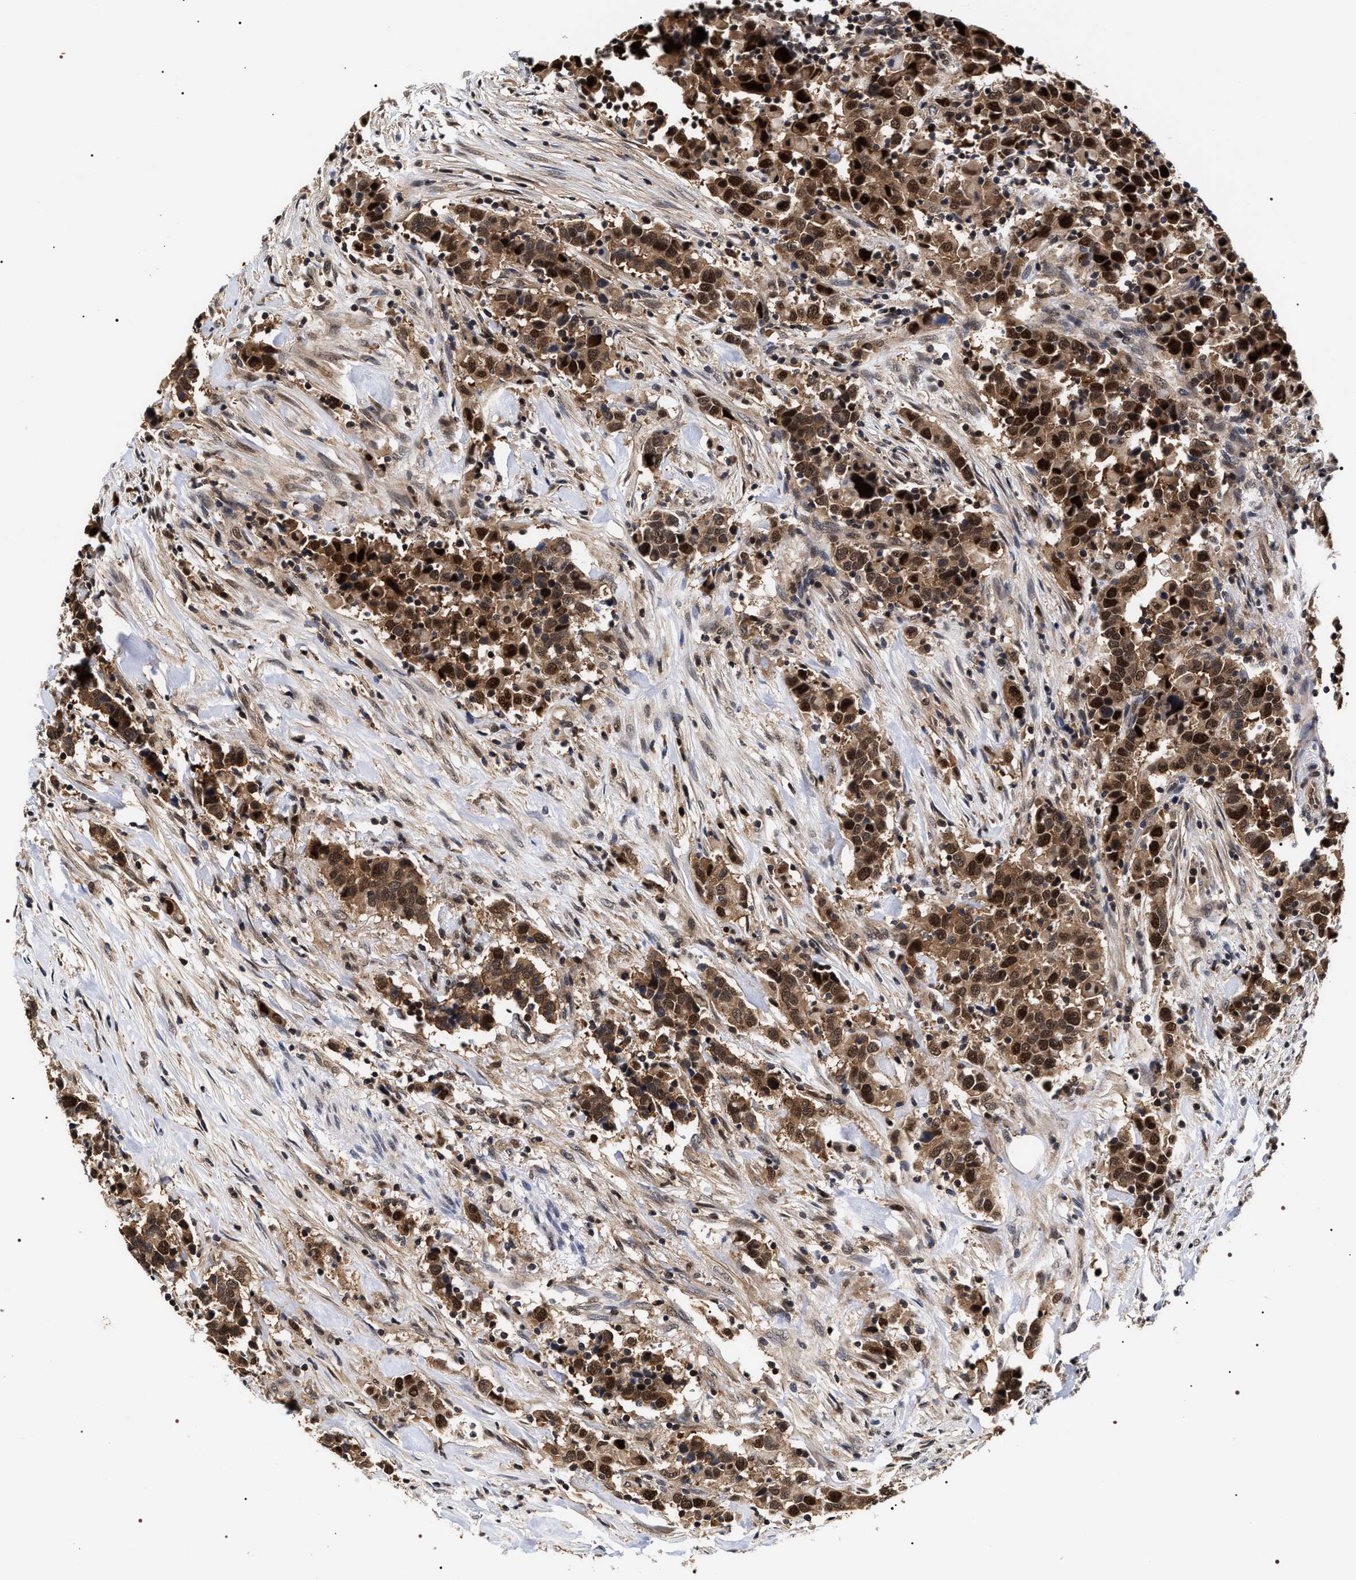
{"staining": {"intensity": "strong", "quantity": ">75%", "location": "cytoplasmic/membranous,nuclear"}, "tissue": "urothelial cancer", "cell_type": "Tumor cells", "image_type": "cancer", "snomed": [{"axis": "morphology", "description": "Urothelial carcinoma, High grade"}, {"axis": "topography", "description": "Urinary bladder"}], "caption": "High-grade urothelial carcinoma was stained to show a protein in brown. There is high levels of strong cytoplasmic/membranous and nuclear staining in about >75% of tumor cells. (Stains: DAB (3,3'-diaminobenzidine) in brown, nuclei in blue, Microscopy: brightfield microscopy at high magnification).", "gene": "BAG6", "patient": {"sex": "male", "age": 61}}